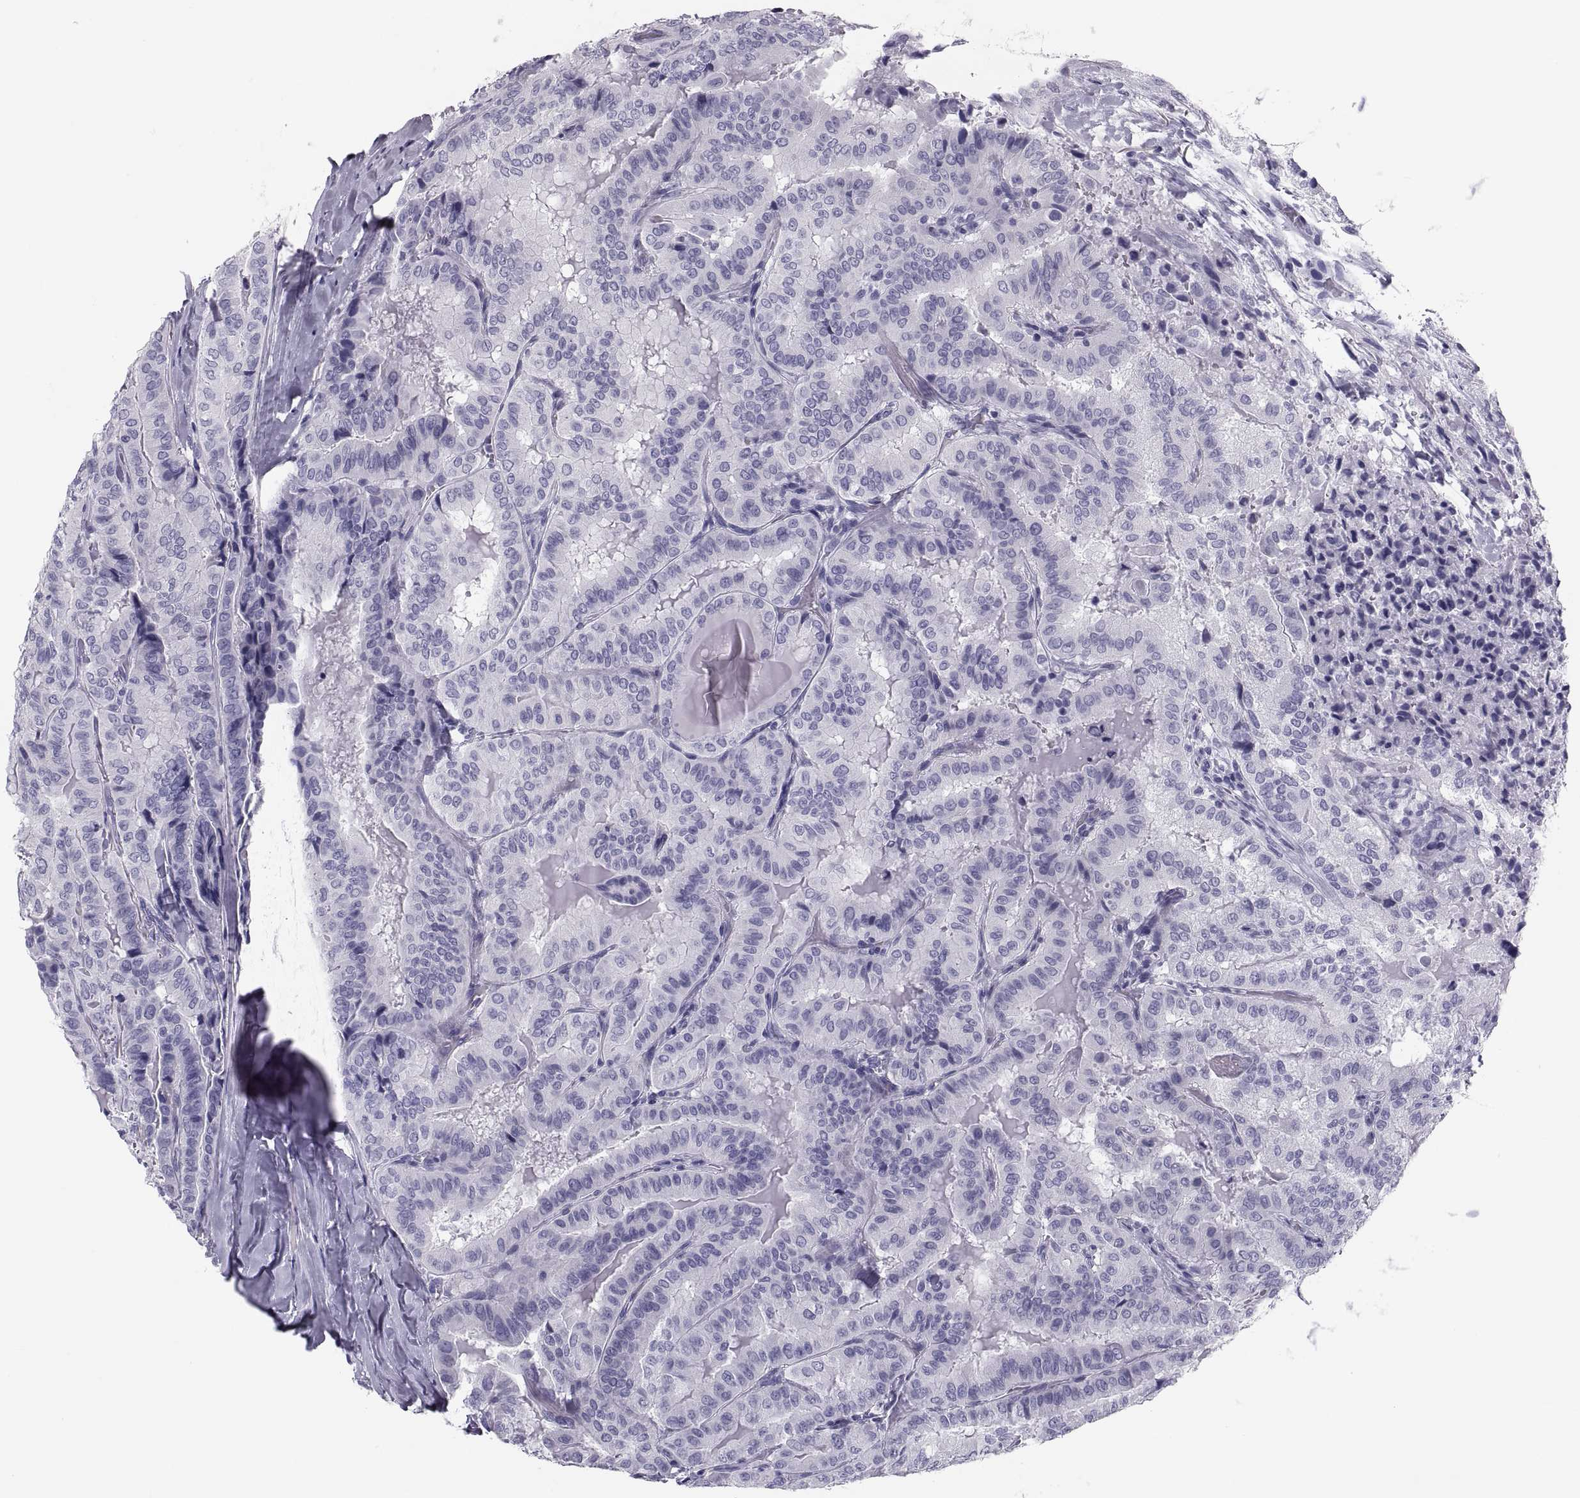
{"staining": {"intensity": "negative", "quantity": "none", "location": "none"}, "tissue": "thyroid cancer", "cell_type": "Tumor cells", "image_type": "cancer", "snomed": [{"axis": "morphology", "description": "Papillary adenocarcinoma, NOS"}, {"axis": "topography", "description": "Thyroid gland"}], "caption": "Image shows no significant protein positivity in tumor cells of thyroid papillary adenocarcinoma.", "gene": "CRISP1", "patient": {"sex": "female", "age": 68}}